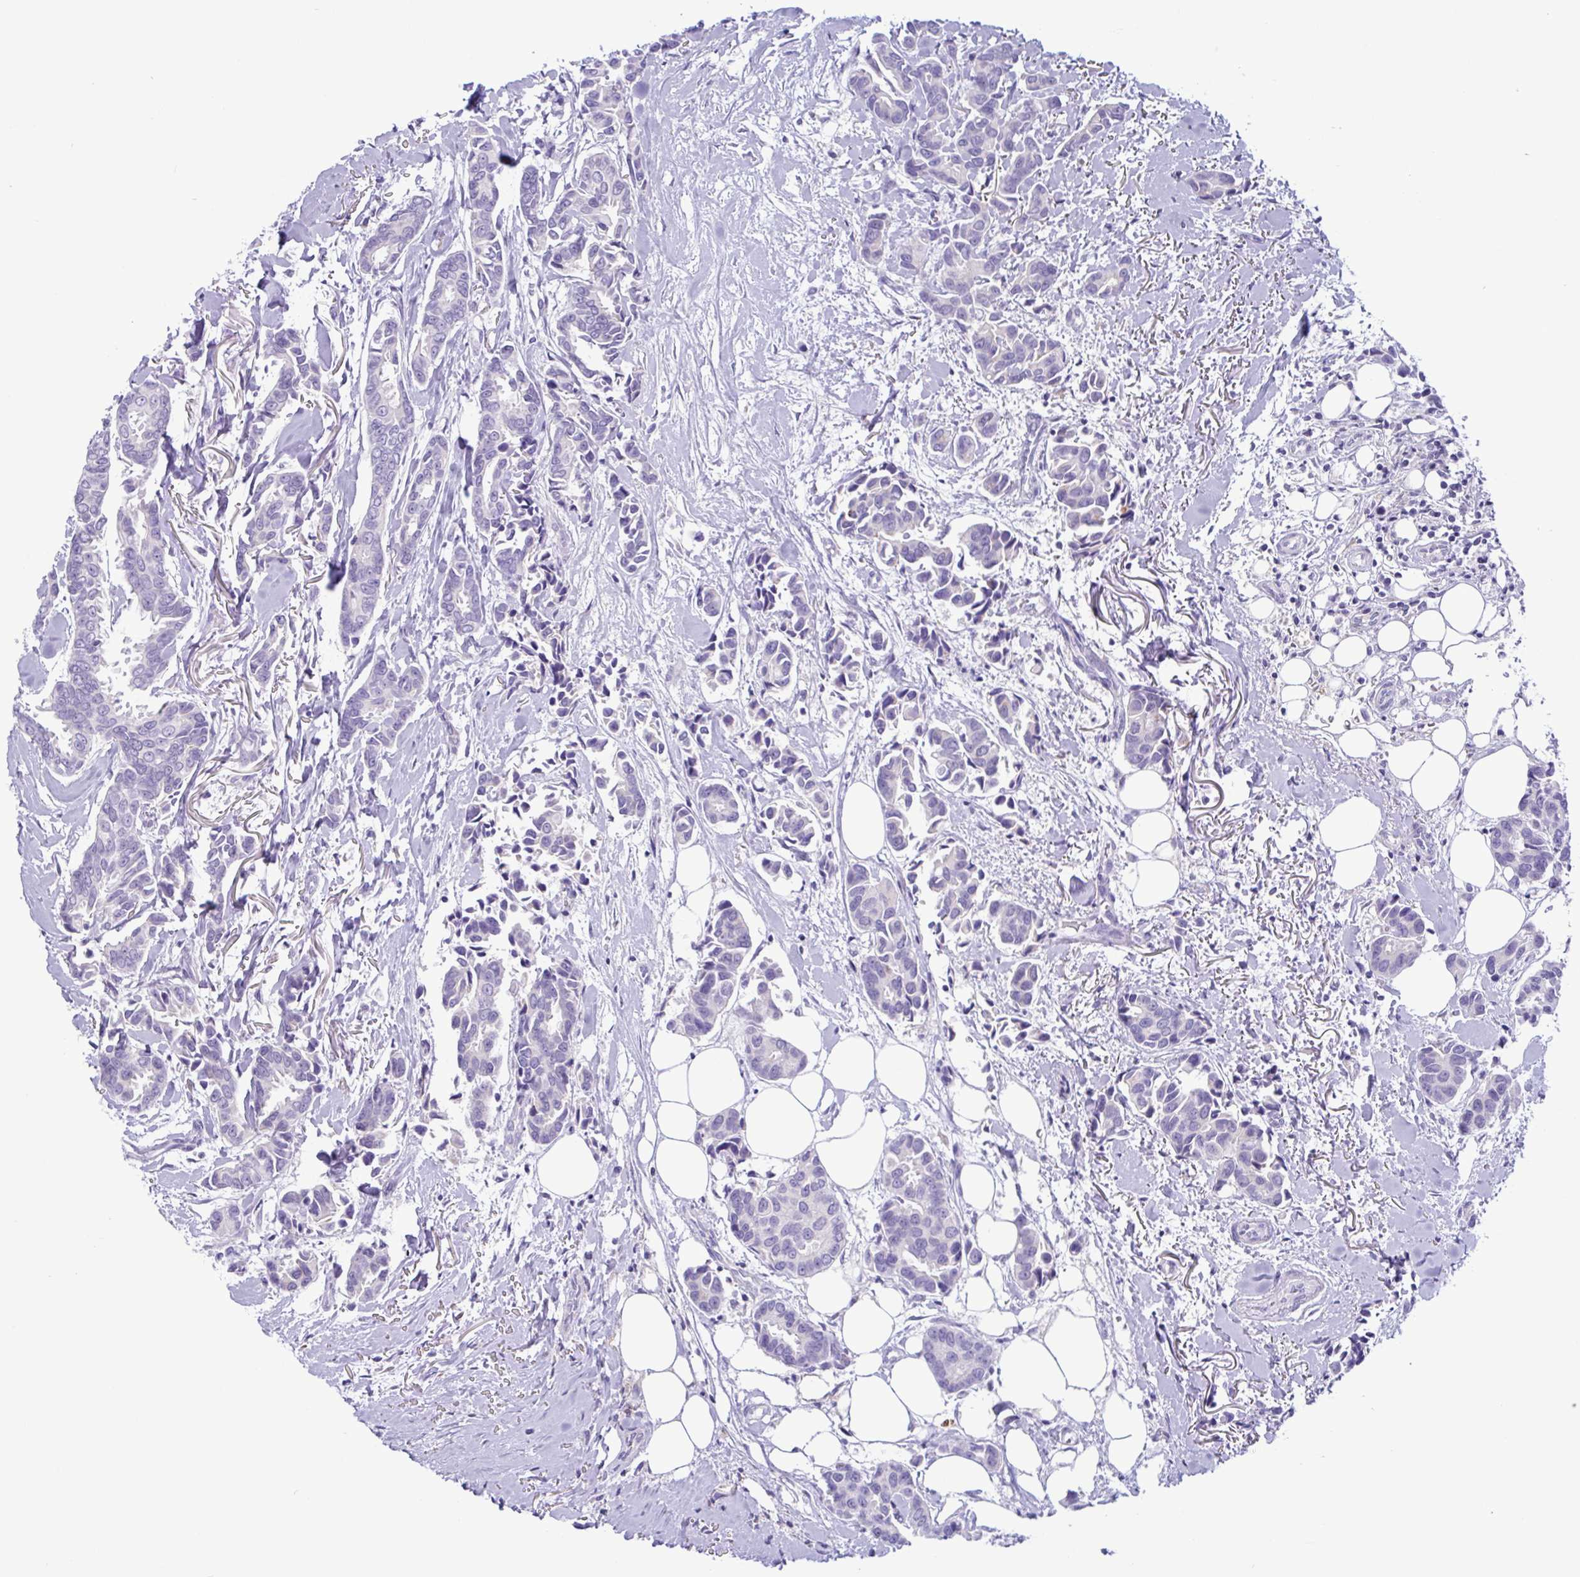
{"staining": {"intensity": "negative", "quantity": "none", "location": "none"}, "tissue": "breast cancer", "cell_type": "Tumor cells", "image_type": "cancer", "snomed": [{"axis": "morphology", "description": "Duct carcinoma"}, {"axis": "topography", "description": "Breast"}], "caption": "Image shows no protein staining in tumor cells of breast infiltrating ductal carcinoma tissue.", "gene": "SREBF1", "patient": {"sex": "female", "age": 73}}